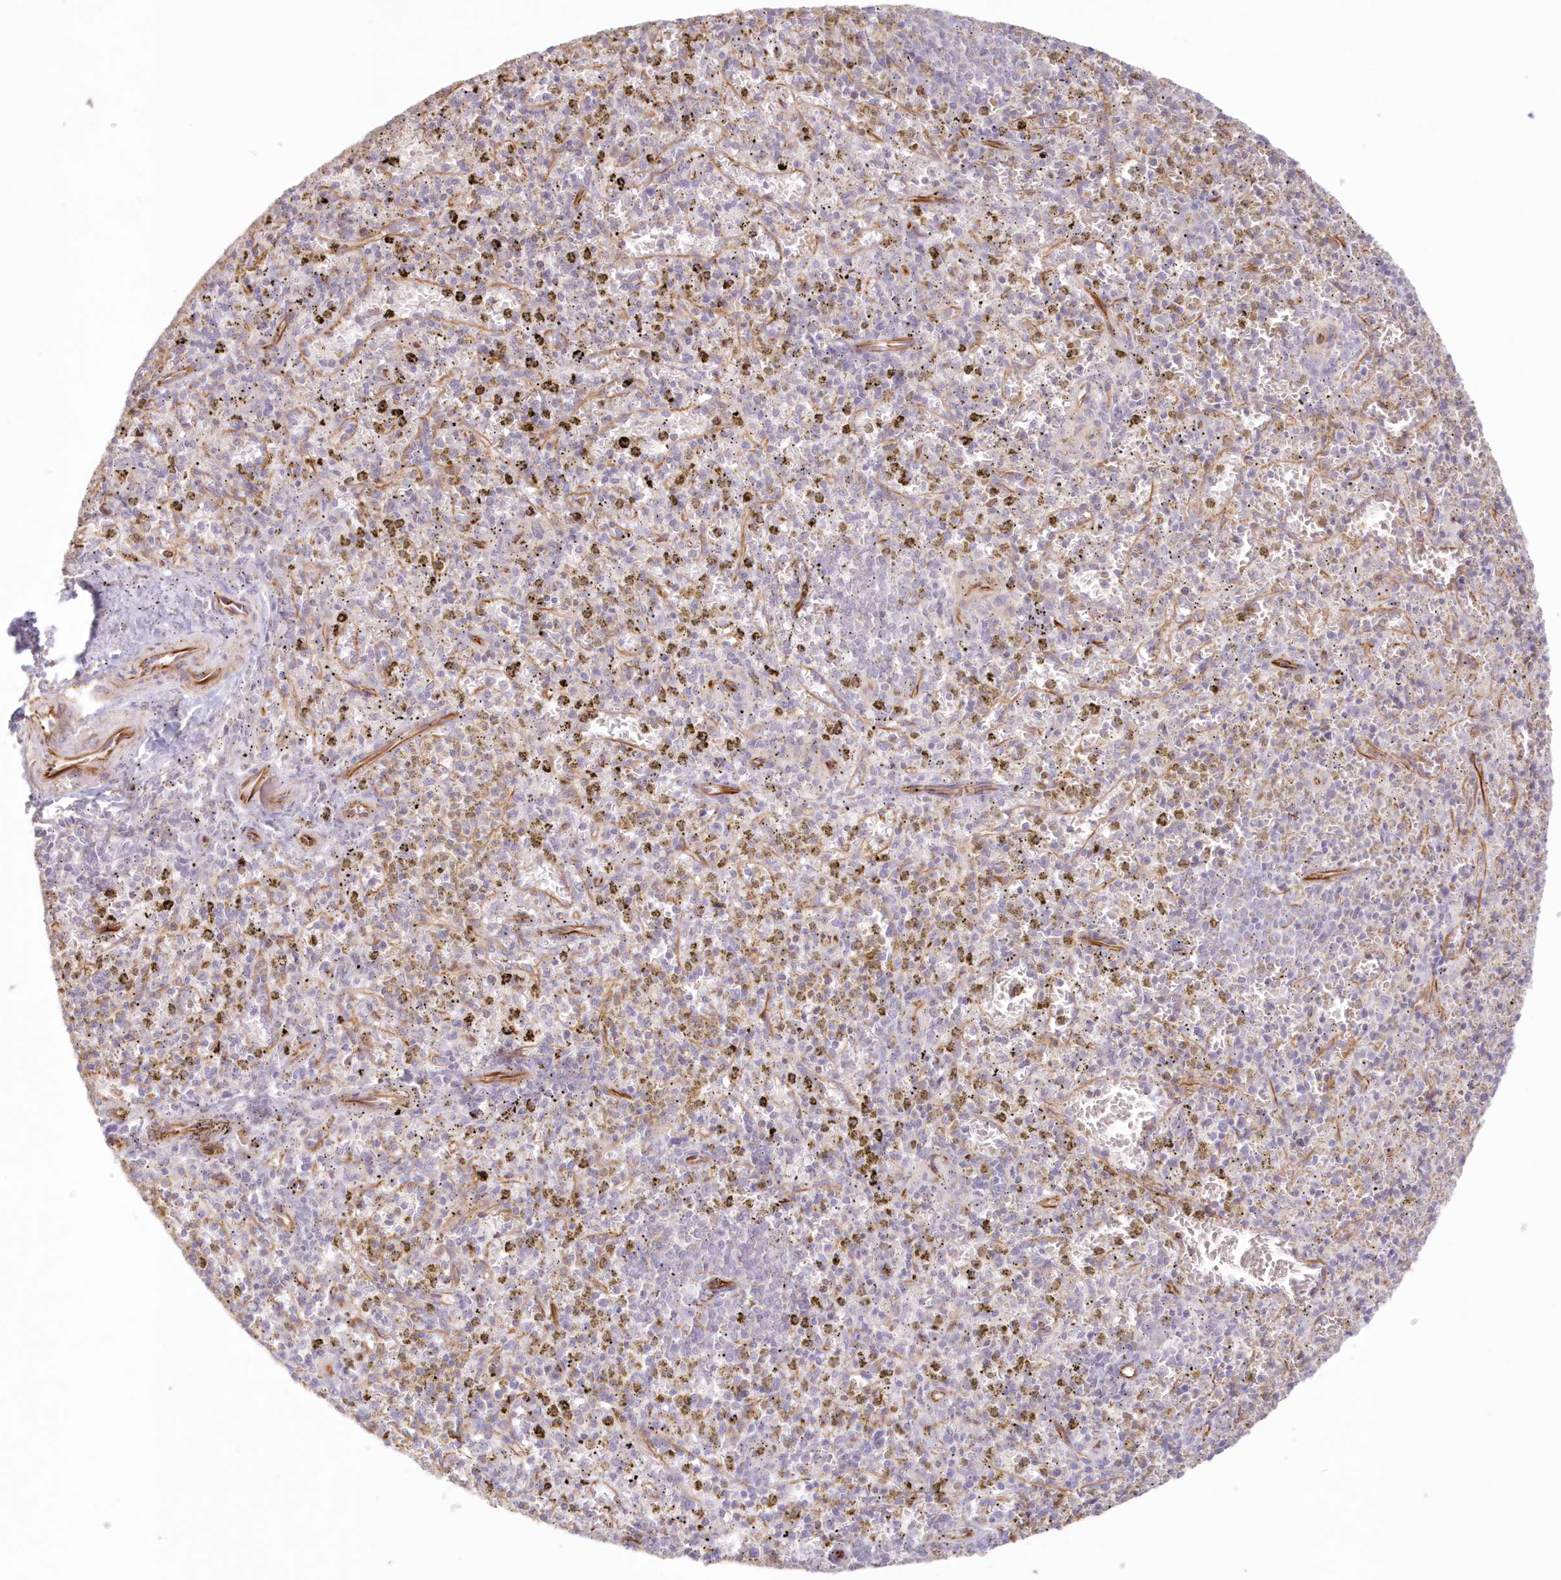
{"staining": {"intensity": "negative", "quantity": "none", "location": "none"}, "tissue": "spleen", "cell_type": "Cells in red pulp", "image_type": "normal", "snomed": [{"axis": "morphology", "description": "Normal tissue, NOS"}, {"axis": "topography", "description": "Spleen"}], "caption": "DAB immunohistochemical staining of benign spleen exhibits no significant staining in cells in red pulp.", "gene": "DMRTB1", "patient": {"sex": "male", "age": 72}}